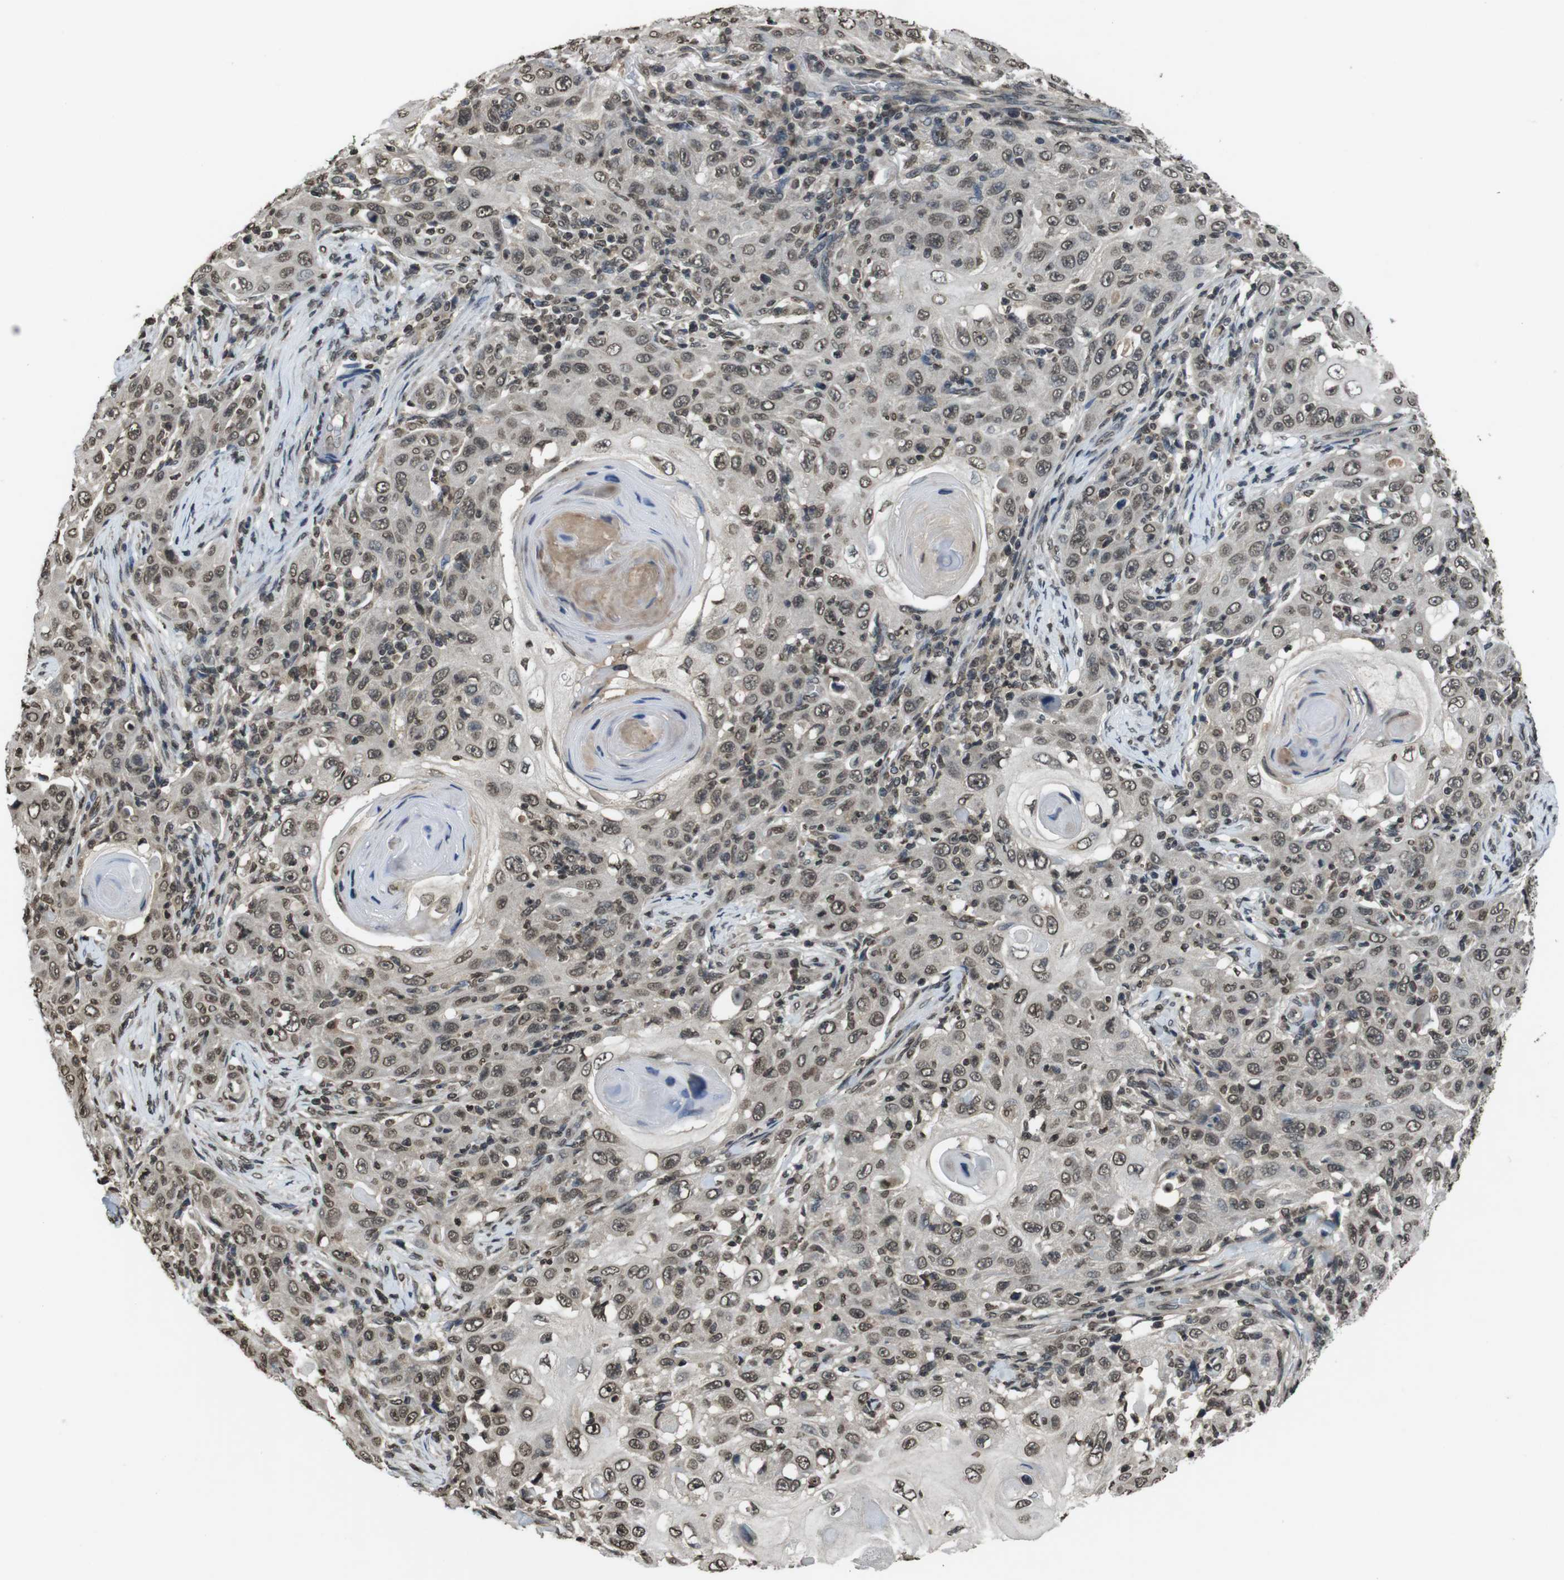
{"staining": {"intensity": "moderate", "quantity": ">75%", "location": "nuclear"}, "tissue": "skin cancer", "cell_type": "Tumor cells", "image_type": "cancer", "snomed": [{"axis": "morphology", "description": "Squamous cell carcinoma, NOS"}, {"axis": "topography", "description": "Skin"}], "caption": "There is medium levels of moderate nuclear expression in tumor cells of skin cancer, as demonstrated by immunohistochemical staining (brown color).", "gene": "MAF", "patient": {"sex": "female", "age": 88}}